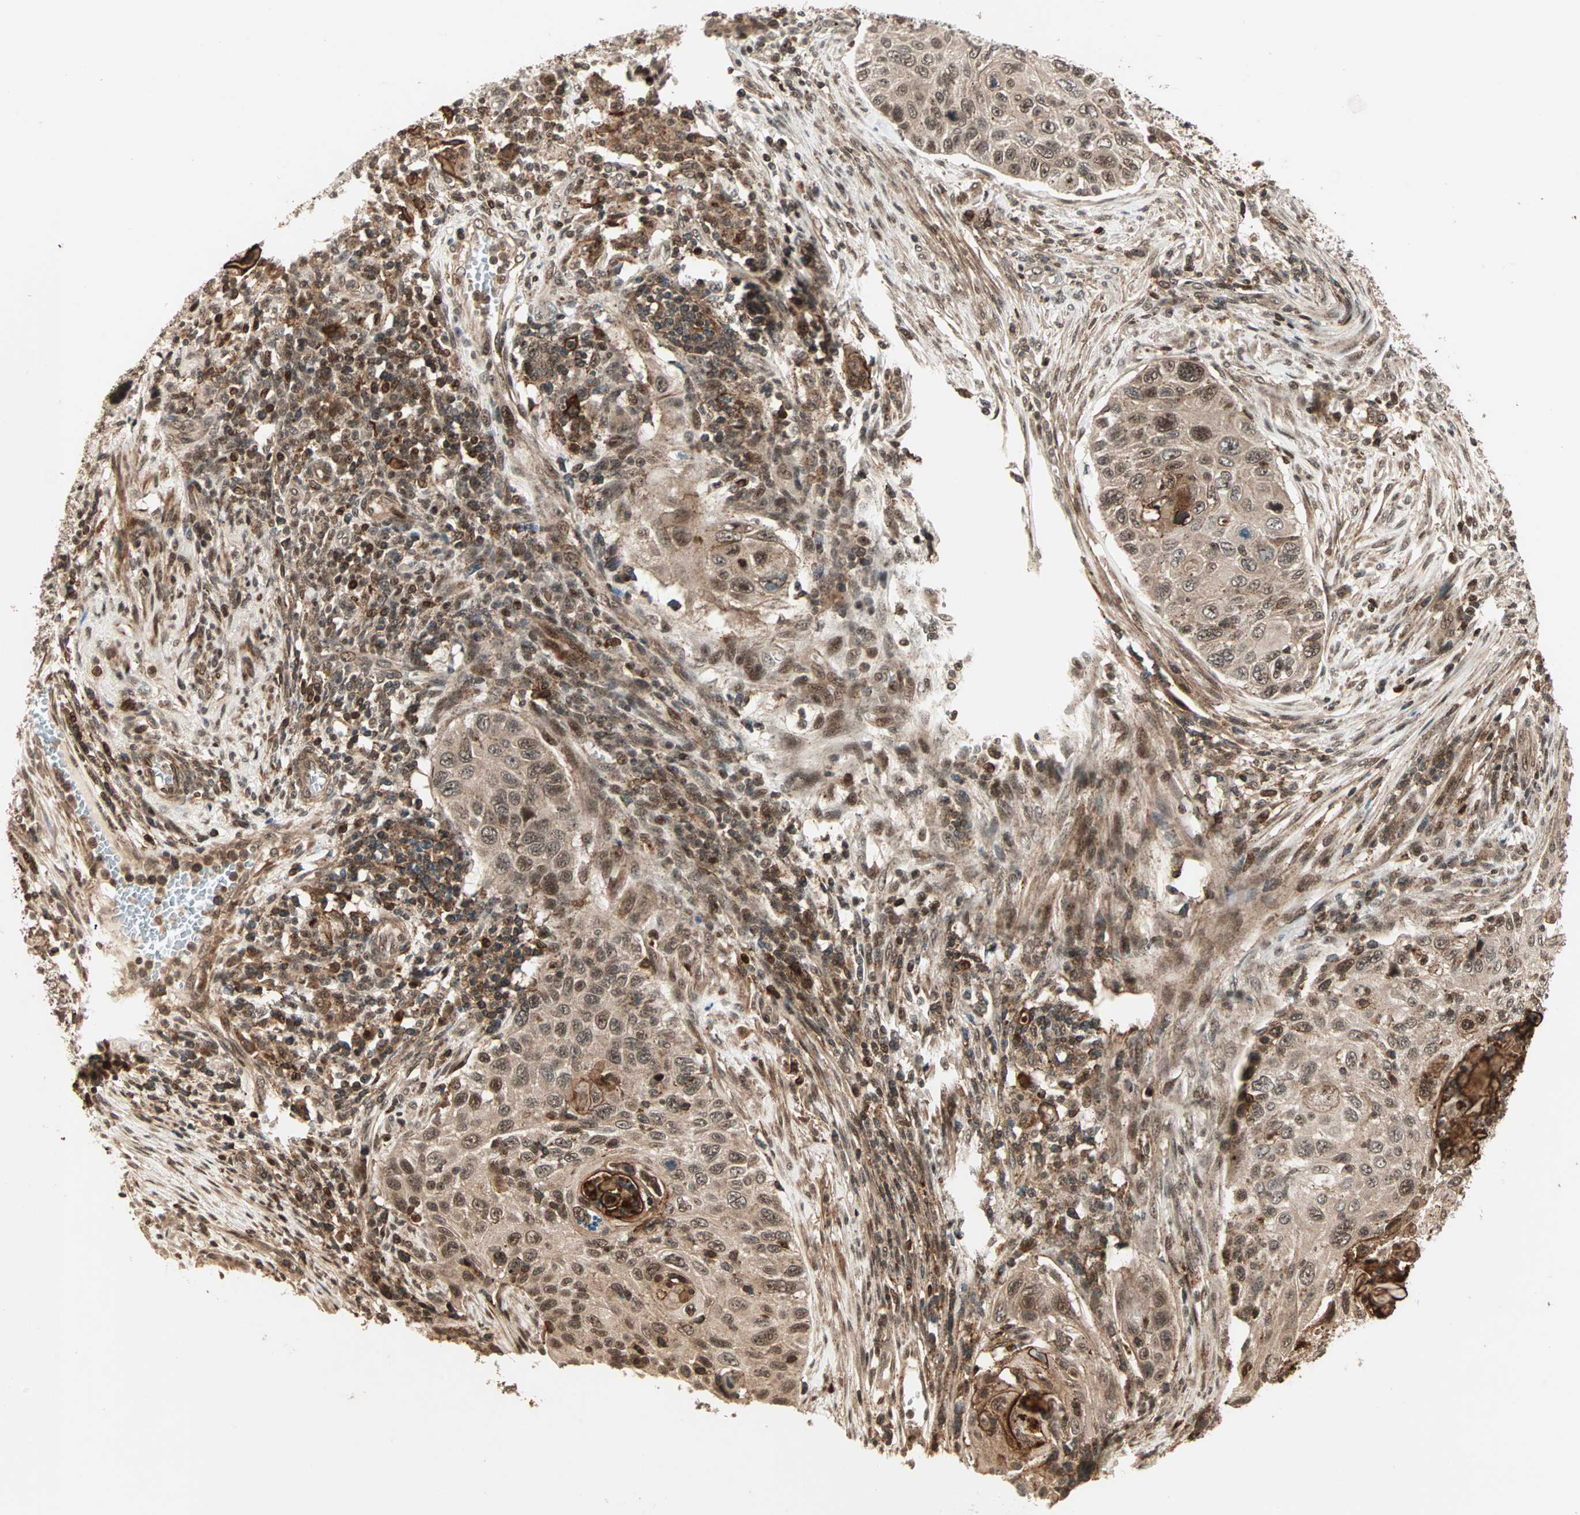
{"staining": {"intensity": "moderate", "quantity": ">75%", "location": "cytoplasmic/membranous,nuclear"}, "tissue": "cervical cancer", "cell_type": "Tumor cells", "image_type": "cancer", "snomed": [{"axis": "morphology", "description": "Squamous cell carcinoma, NOS"}, {"axis": "topography", "description": "Cervix"}], "caption": "Cervical cancer (squamous cell carcinoma) tissue demonstrates moderate cytoplasmic/membranous and nuclear positivity in approximately >75% of tumor cells (DAB IHC, brown staining for protein, blue staining for nuclei).", "gene": "ZBED9", "patient": {"sex": "female", "age": 70}}